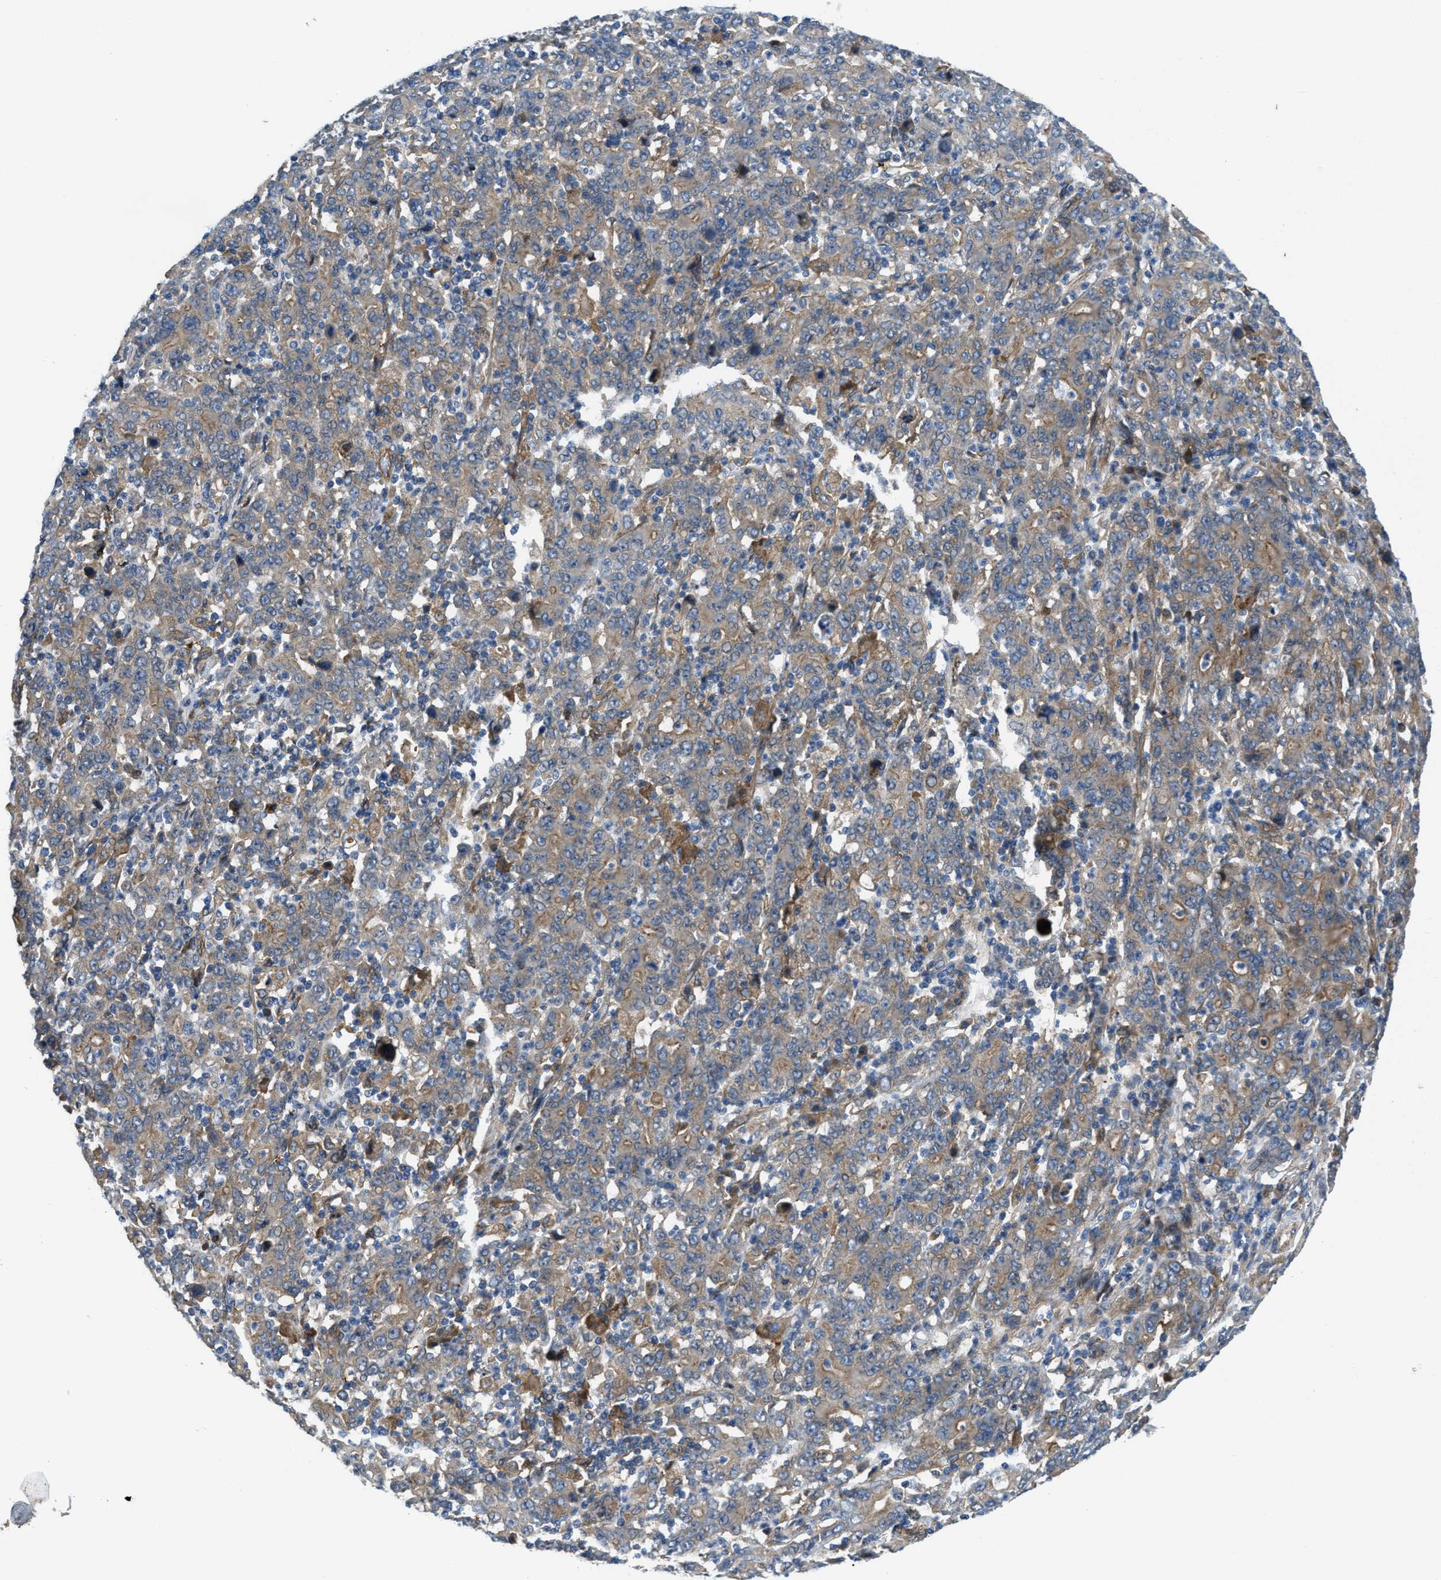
{"staining": {"intensity": "weak", "quantity": "25%-75%", "location": "cytoplasmic/membranous"}, "tissue": "stomach cancer", "cell_type": "Tumor cells", "image_type": "cancer", "snomed": [{"axis": "morphology", "description": "Adenocarcinoma, NOS"}, {"axis": "topography", "description": "Stomach, upper"}], "caption": "About 25%-75% of tumor cells in human stomach adenocarcinoma show weak cytoplasmic/membranous protein expression as visualized by brown immunohistochemical staining.", "gene": "BAZ2B", "patient": {"sex": "male", "age": 69}}